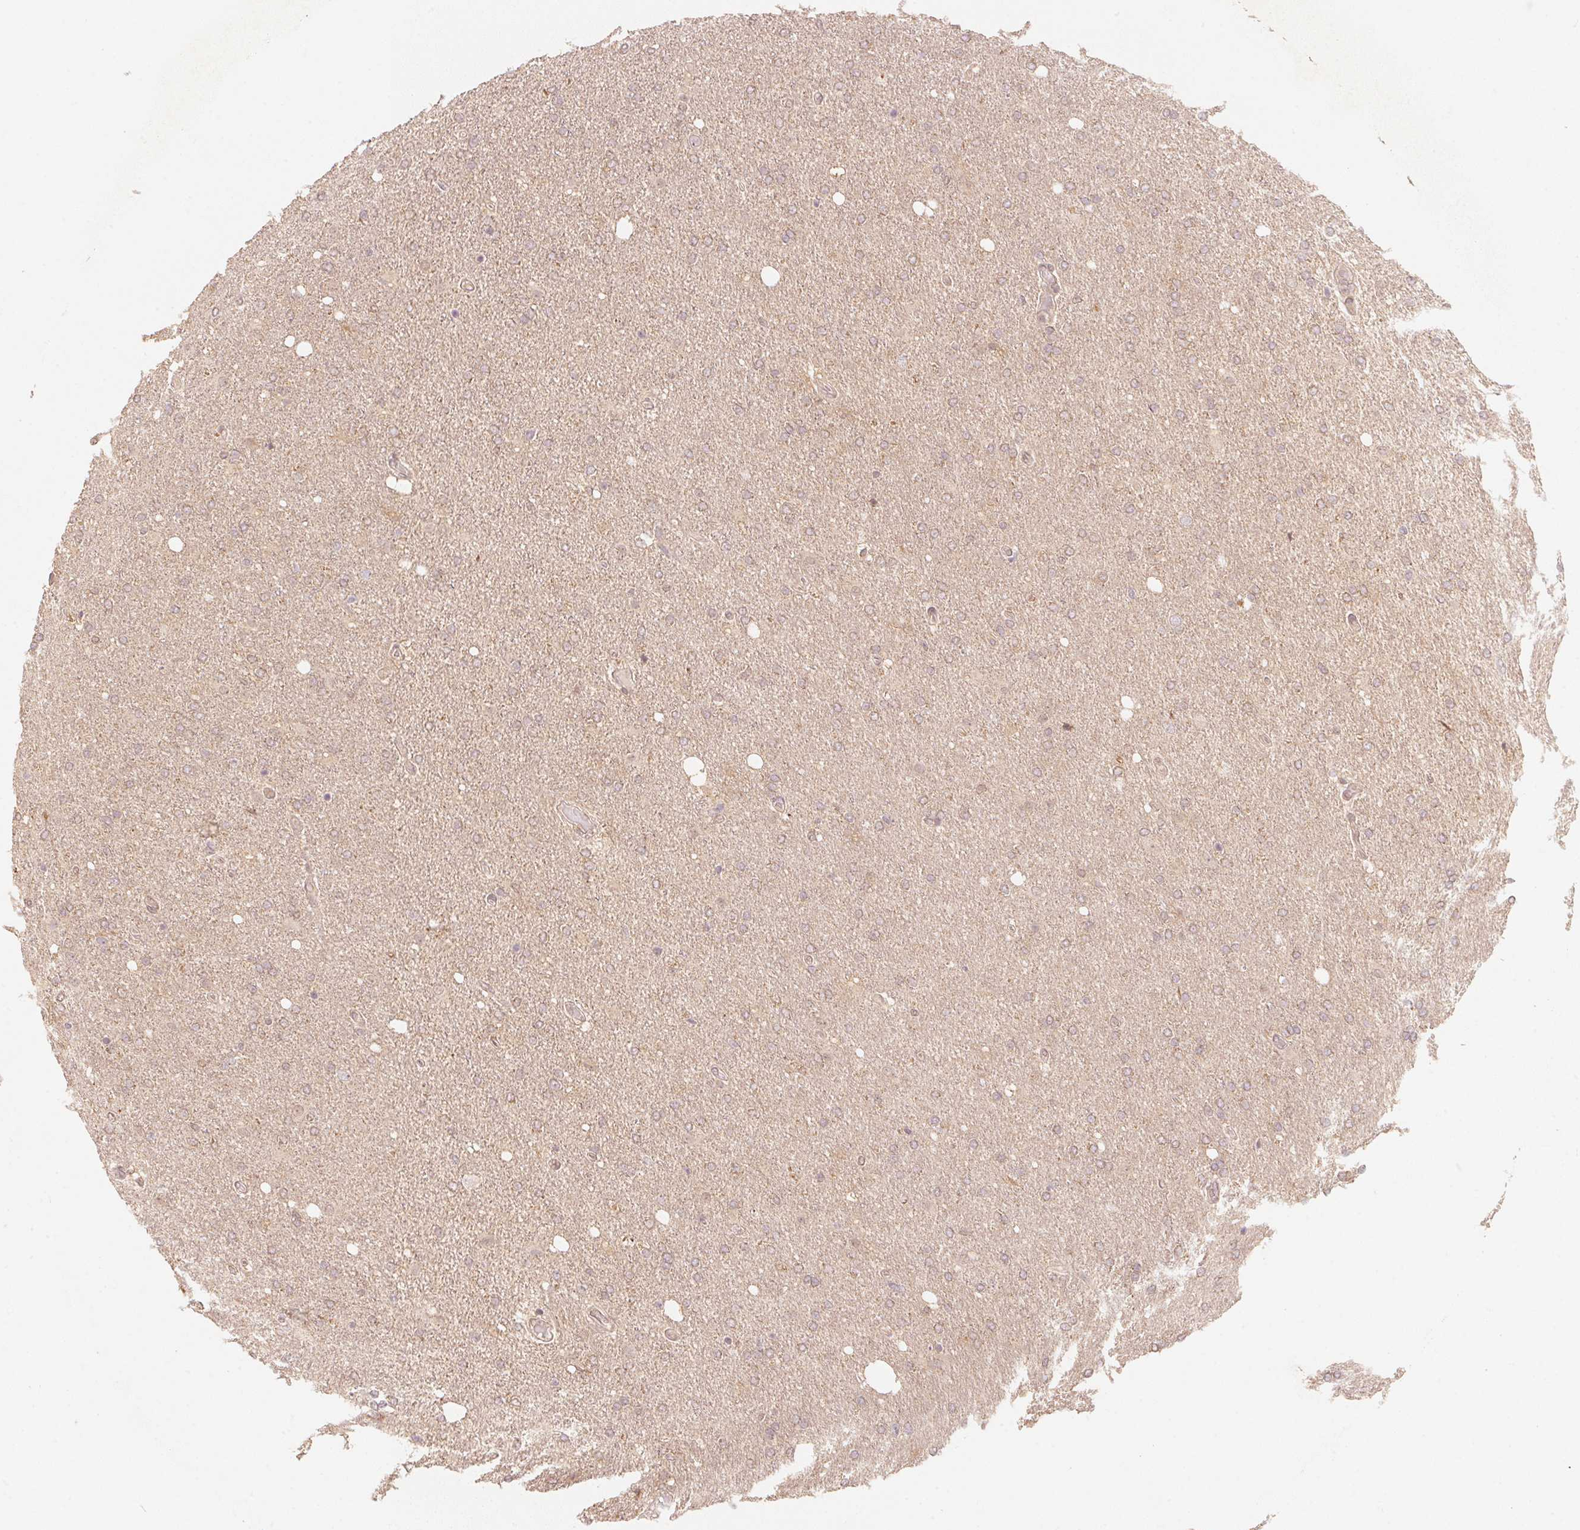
{"staining": {"intensity": "negative", "quantity": "none", "location": "none"}, "tissue": "glioma", "cell_type": "Tumor cells", "image_type": "cancer", "snomed": [{"axis": "morphology", "description": "Glioma, malignant, High grade"}, {"axis": "topography", "description": "Cerebral cortex"}], "caption": "Human malignant glioma (high-grade) stained for a protein using IHC shows no positivity in tumor cells.", "gene": "C2orf73", "patient": {"sex": "male", "age": 70}}